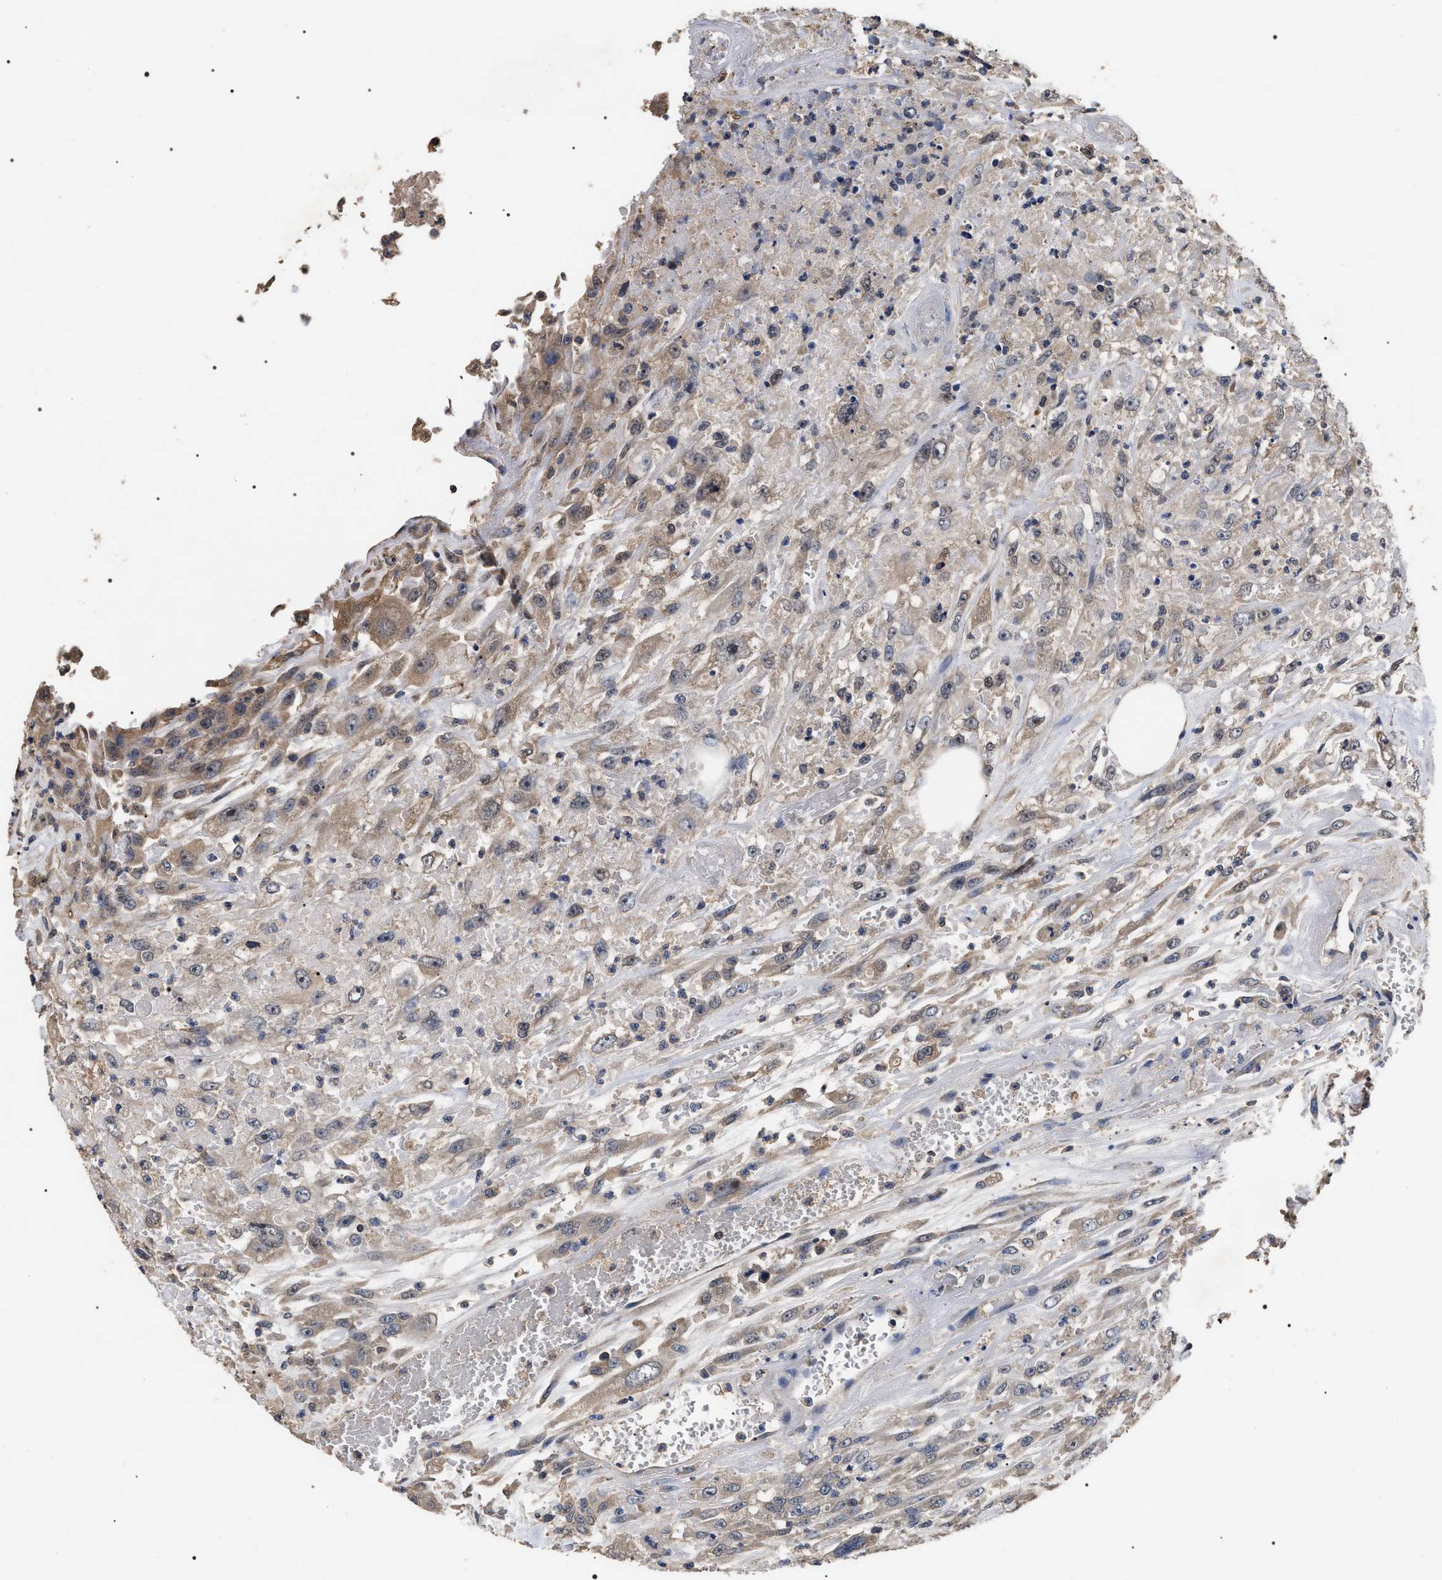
{"staining": {"intensity": "weak", "quantity": ">75%", "location": "cytoplasmic/membranous"}, "tissue": "urothelial cancer", "cell_type": "Tumor cells", "image_type": "cancer", "snomed": [{"axis": "morphology", "description": "Urothelial carcinoma, High grade"}, {"axis": "topography", "description": "Urinary bladder"}], "caption": "Immunohistochemical staining of high-grade urothelial carcinoma exhibits low levels of weak cytoplasmic/membranous protein positivity in approximately >75% of tumor cells.", "gene": "UPF3A", "patient": {"sex": "male", "age": 46}}